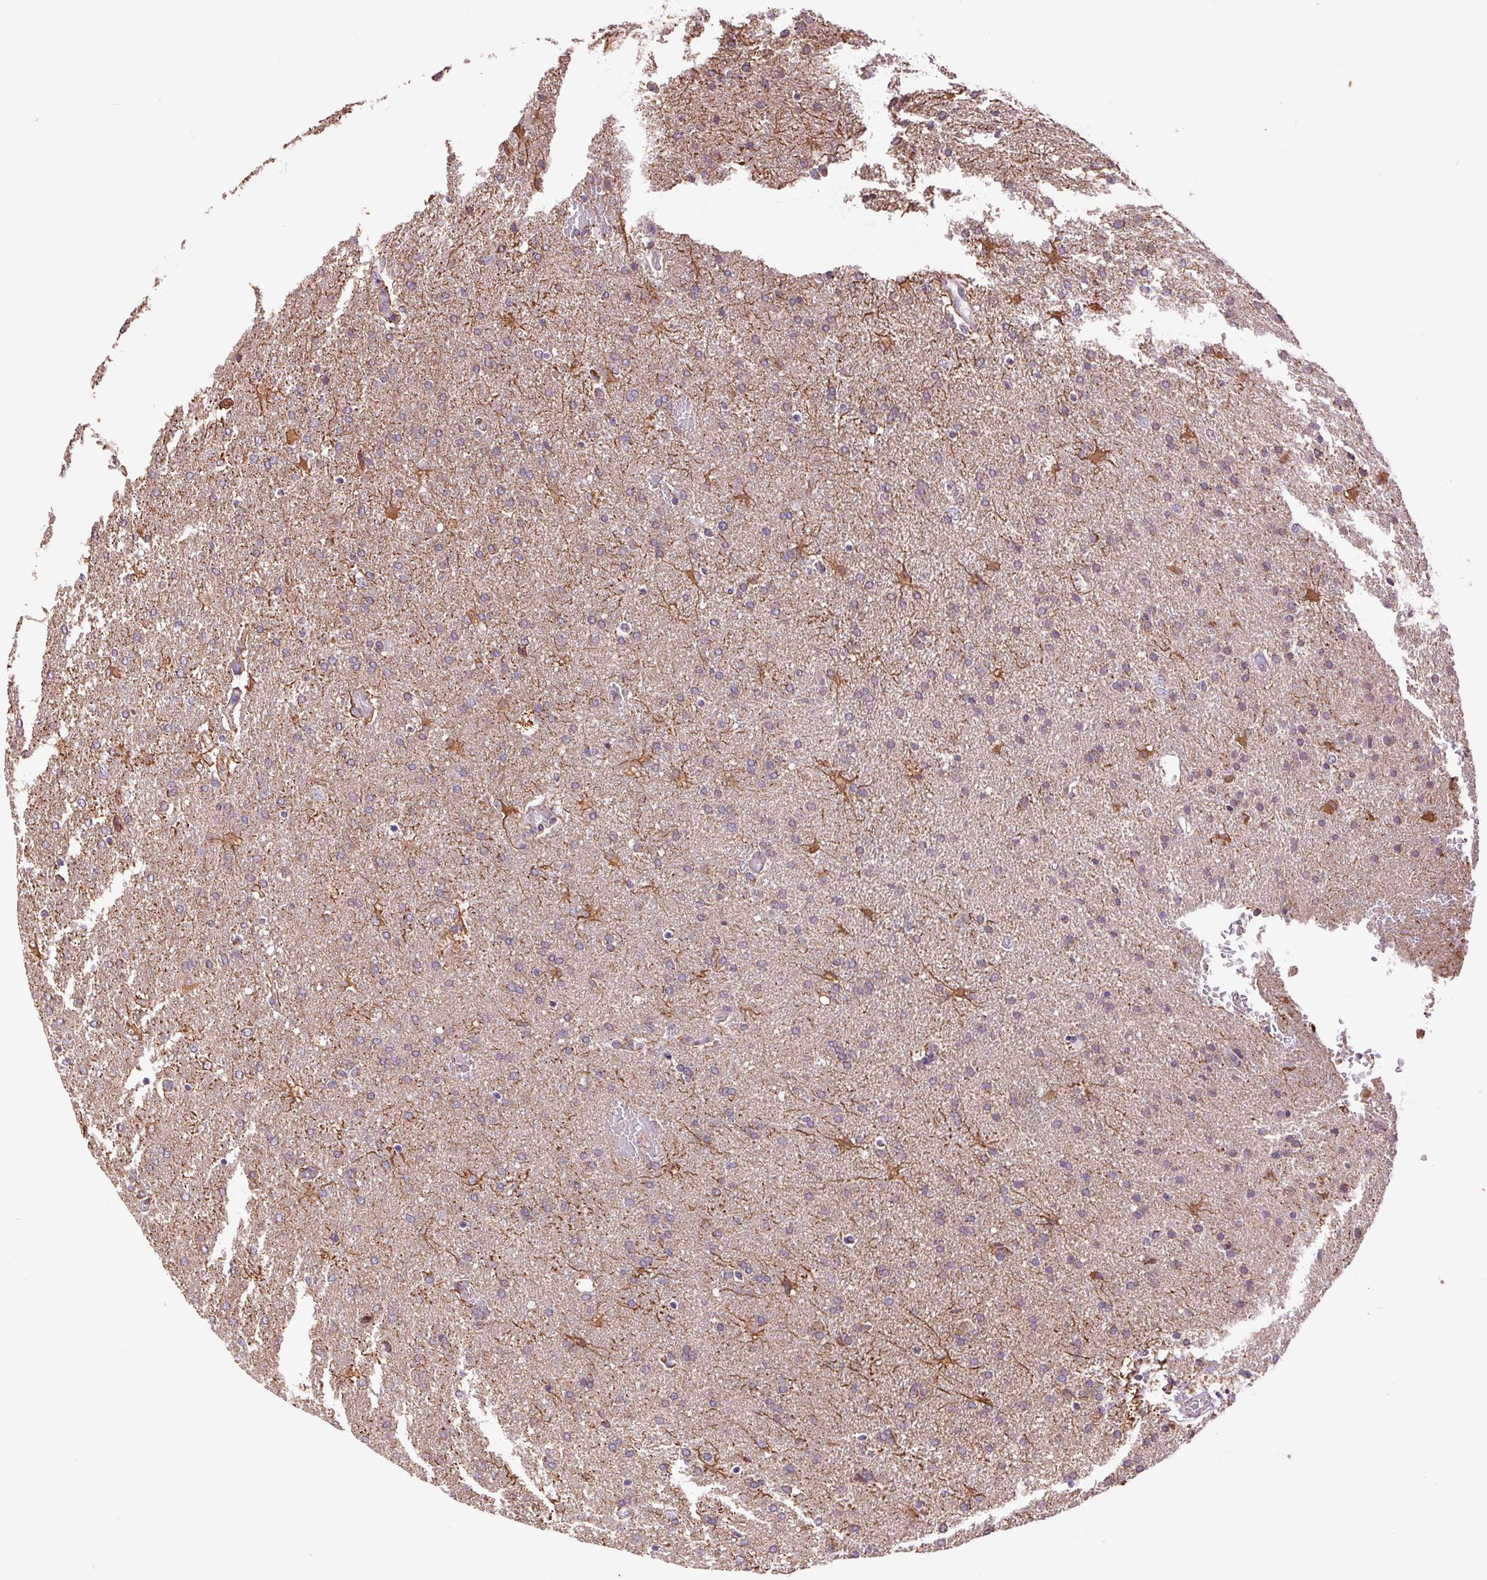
{"staining": {"intensity": "moderate", "quantity": "<25%", "location": "cytoplasmic/membranous"}, "tissue": "glioma", "cell_type": "Tumor cells", "image_type": "cancer", "snomed": [{"axis": "morphology", "description": "Glioma, malignant, High grade"}, {"axis": "topography", "description": "Brain"}], "caption": "Protein expression analysis of glioma demonstrates moderate cytoplasmic/membranous expression in about <25% of tumor cells.", "gene": "ATP5PB", "patient": {"sex": "male", "age": 68}}